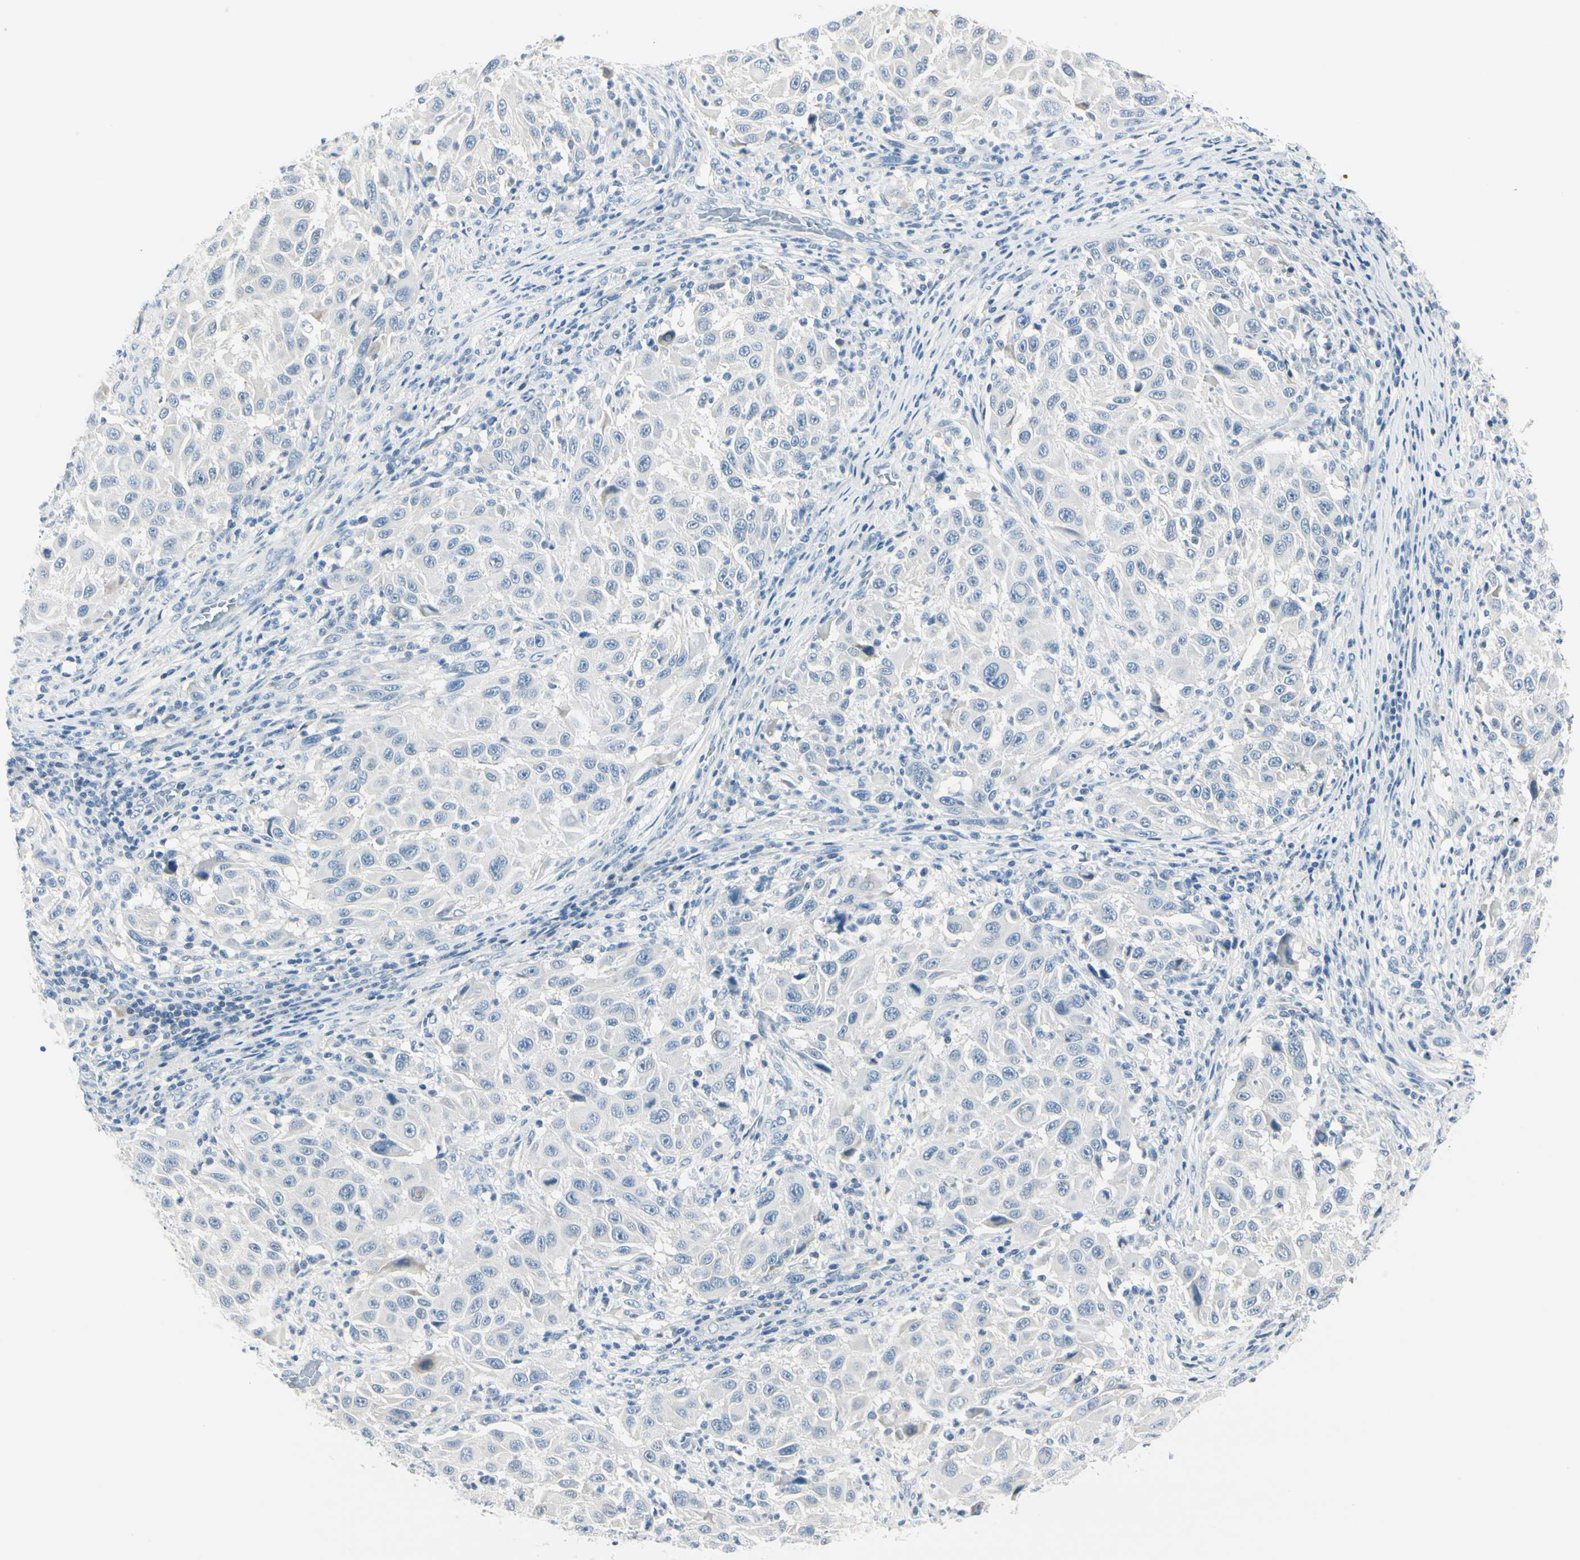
{"staining": {"intensity": "negative", "quantity": "none", "location": "none"}, "tissue": "melanoma", "cell_type": "Tumor cells", "image_type": "cancer", "snomed": [{"axis": "morphology", "description": "Malignant melanoma, Metastatic site"}, {"axis": "topography", "description": "Lymph node"}], "caption": "Immunohistochemistry (IHC) micrograph of neoplastic tissue: human malignant melanoma (metastatic site) stained with DAB exhibits no significant protein staining in tumor cells.", "gene": "PEBP1", "patient": {"sex": "male", "age": 61}}